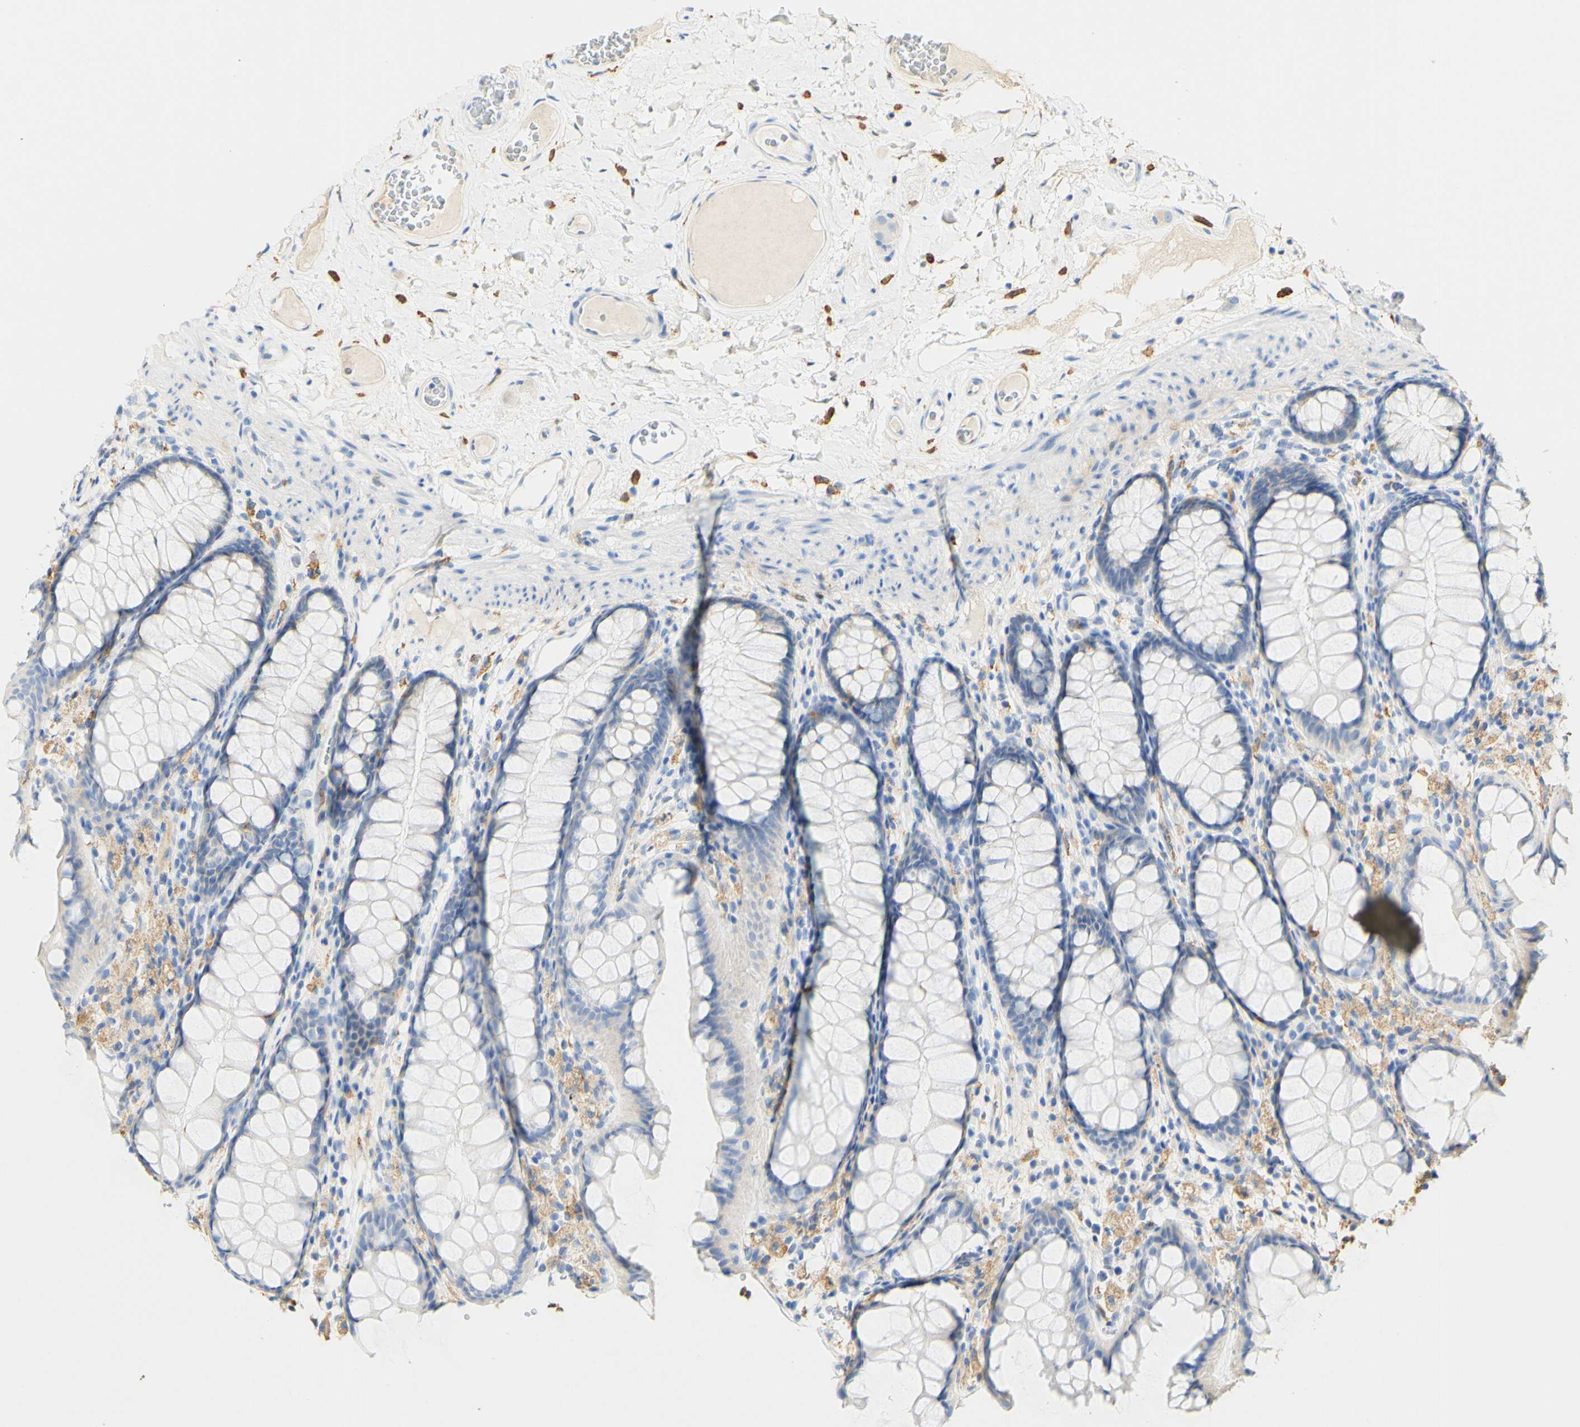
{"staining": {"intensity": "weak", "quantity": "25%-75%", "location": "cytoplasmic/membranous"}, "tissue": "colon", "cell_type": "Endothelial cells", "image_type": "normal", "snomed": [{"axis": "morphology", "description": "Normal tissue, NOS"}, {"axis": "topography", "description": "Colon"}], "caption": "High-magnification brightfield microscopy of normal colon stained with DAB (3,3'-diaminobenzidine) (brown) and counterstained with hematoxylin (blue). endothelial cells exhibit weak cytoplasmic/membranous staining is appreciated in about25%-75% of cells.", "gene": "FCGRT", "patient": {"sex": "female", "age": 55}}